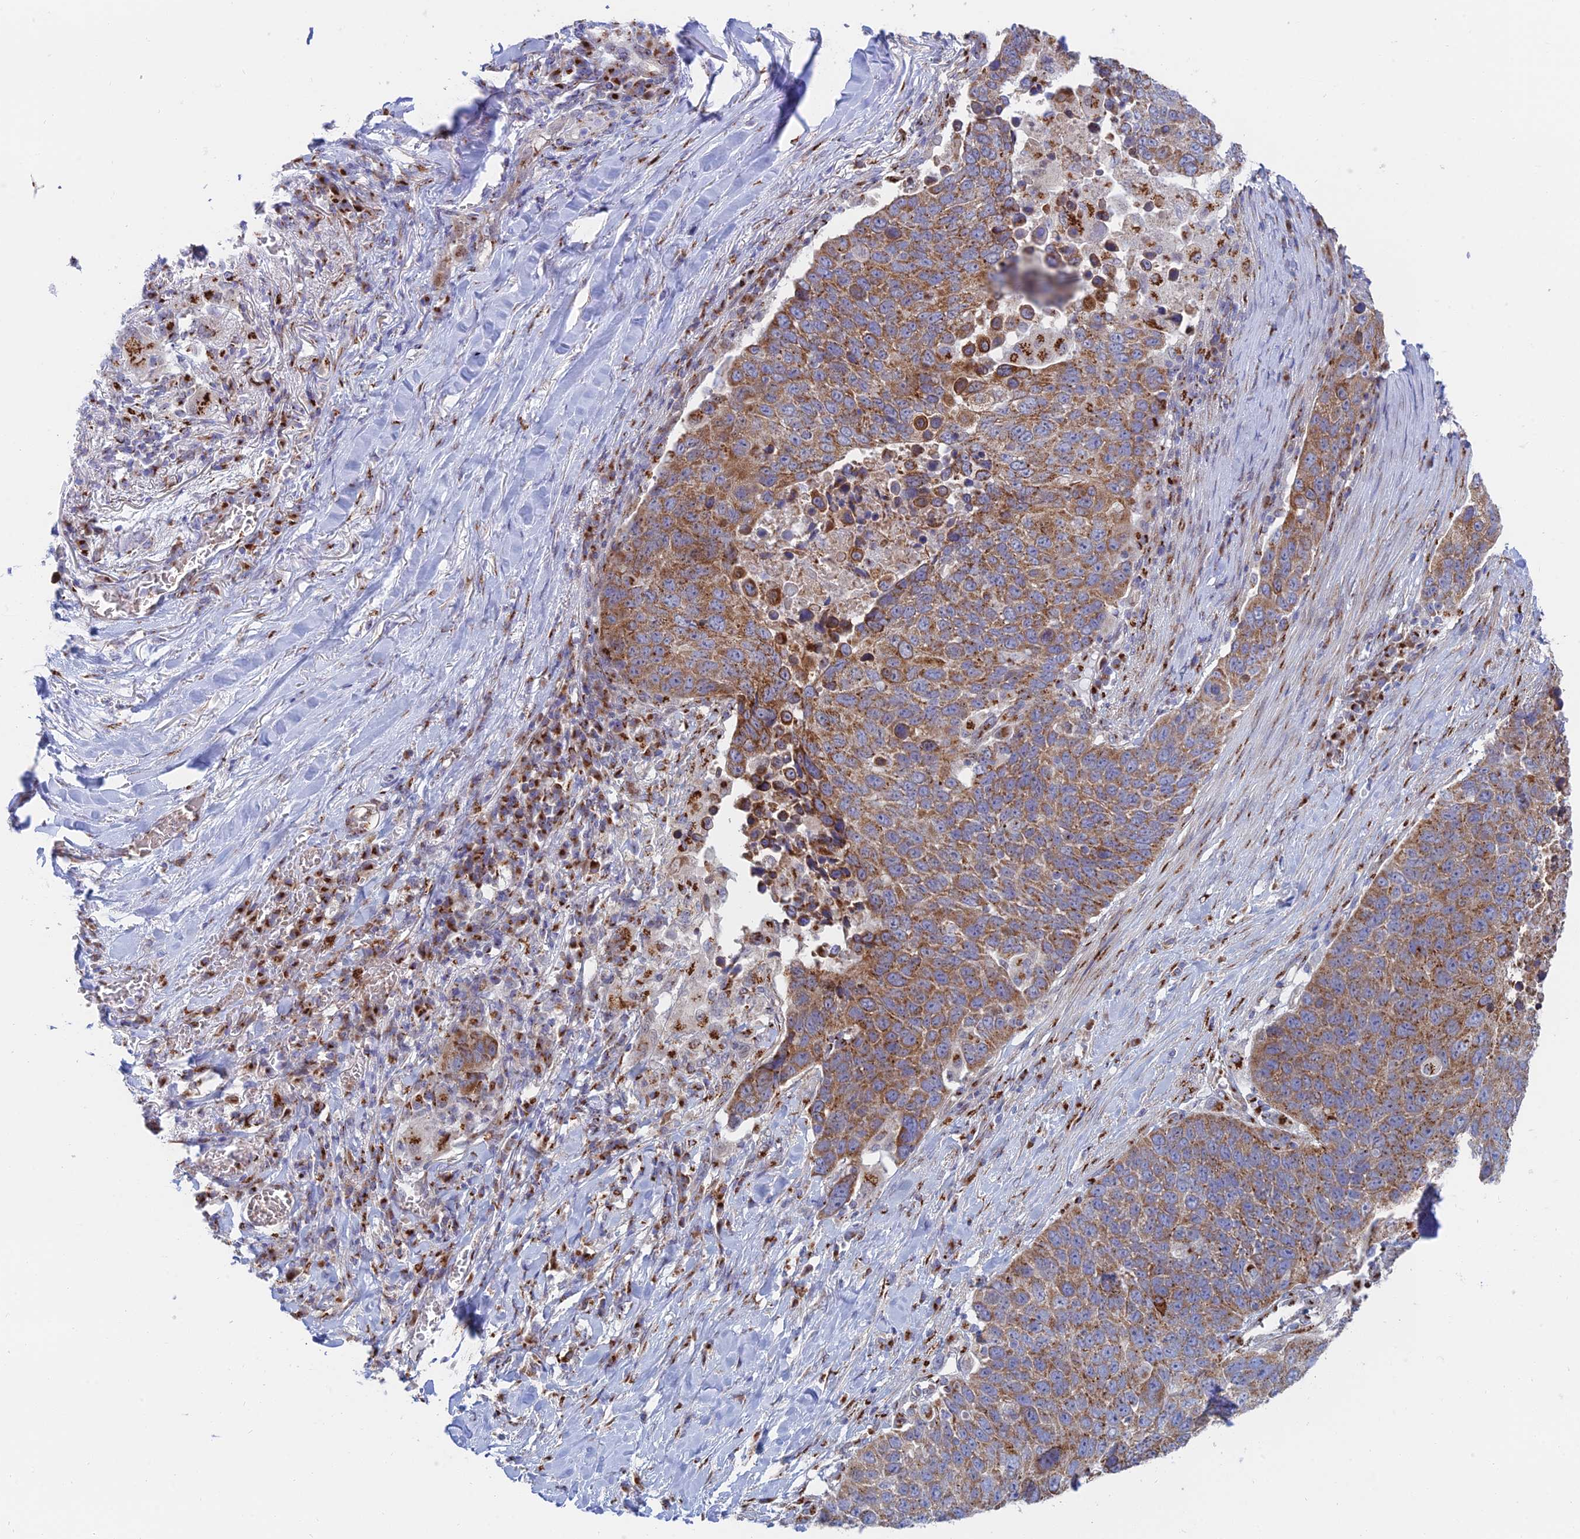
{"staining": {"intensity": "moderate", "quantity": ">75%", "location": "cytoplasmic/membranous"}, "tissue": "lung cancer", "cell_type": "Tumor cells", "image_type": "cancer", "snomed": [{"axis": "morphology", "description": "Normal tissue, NOS"}, {"axis": "morphology", "description": "Squamous cell carcinoma, NOS"}, {"axis": "topography", "description": "Lymph node"}, {"axis": "topography", "description": "Lung"}], "caption": "Moderate cytoplasmic/membranous protein staining is present in about >75% of tumor cells in squamous cell carcinoma (lung).", "gene": "HS2ST1", "patient": {"sex": "male", "age": 66}}